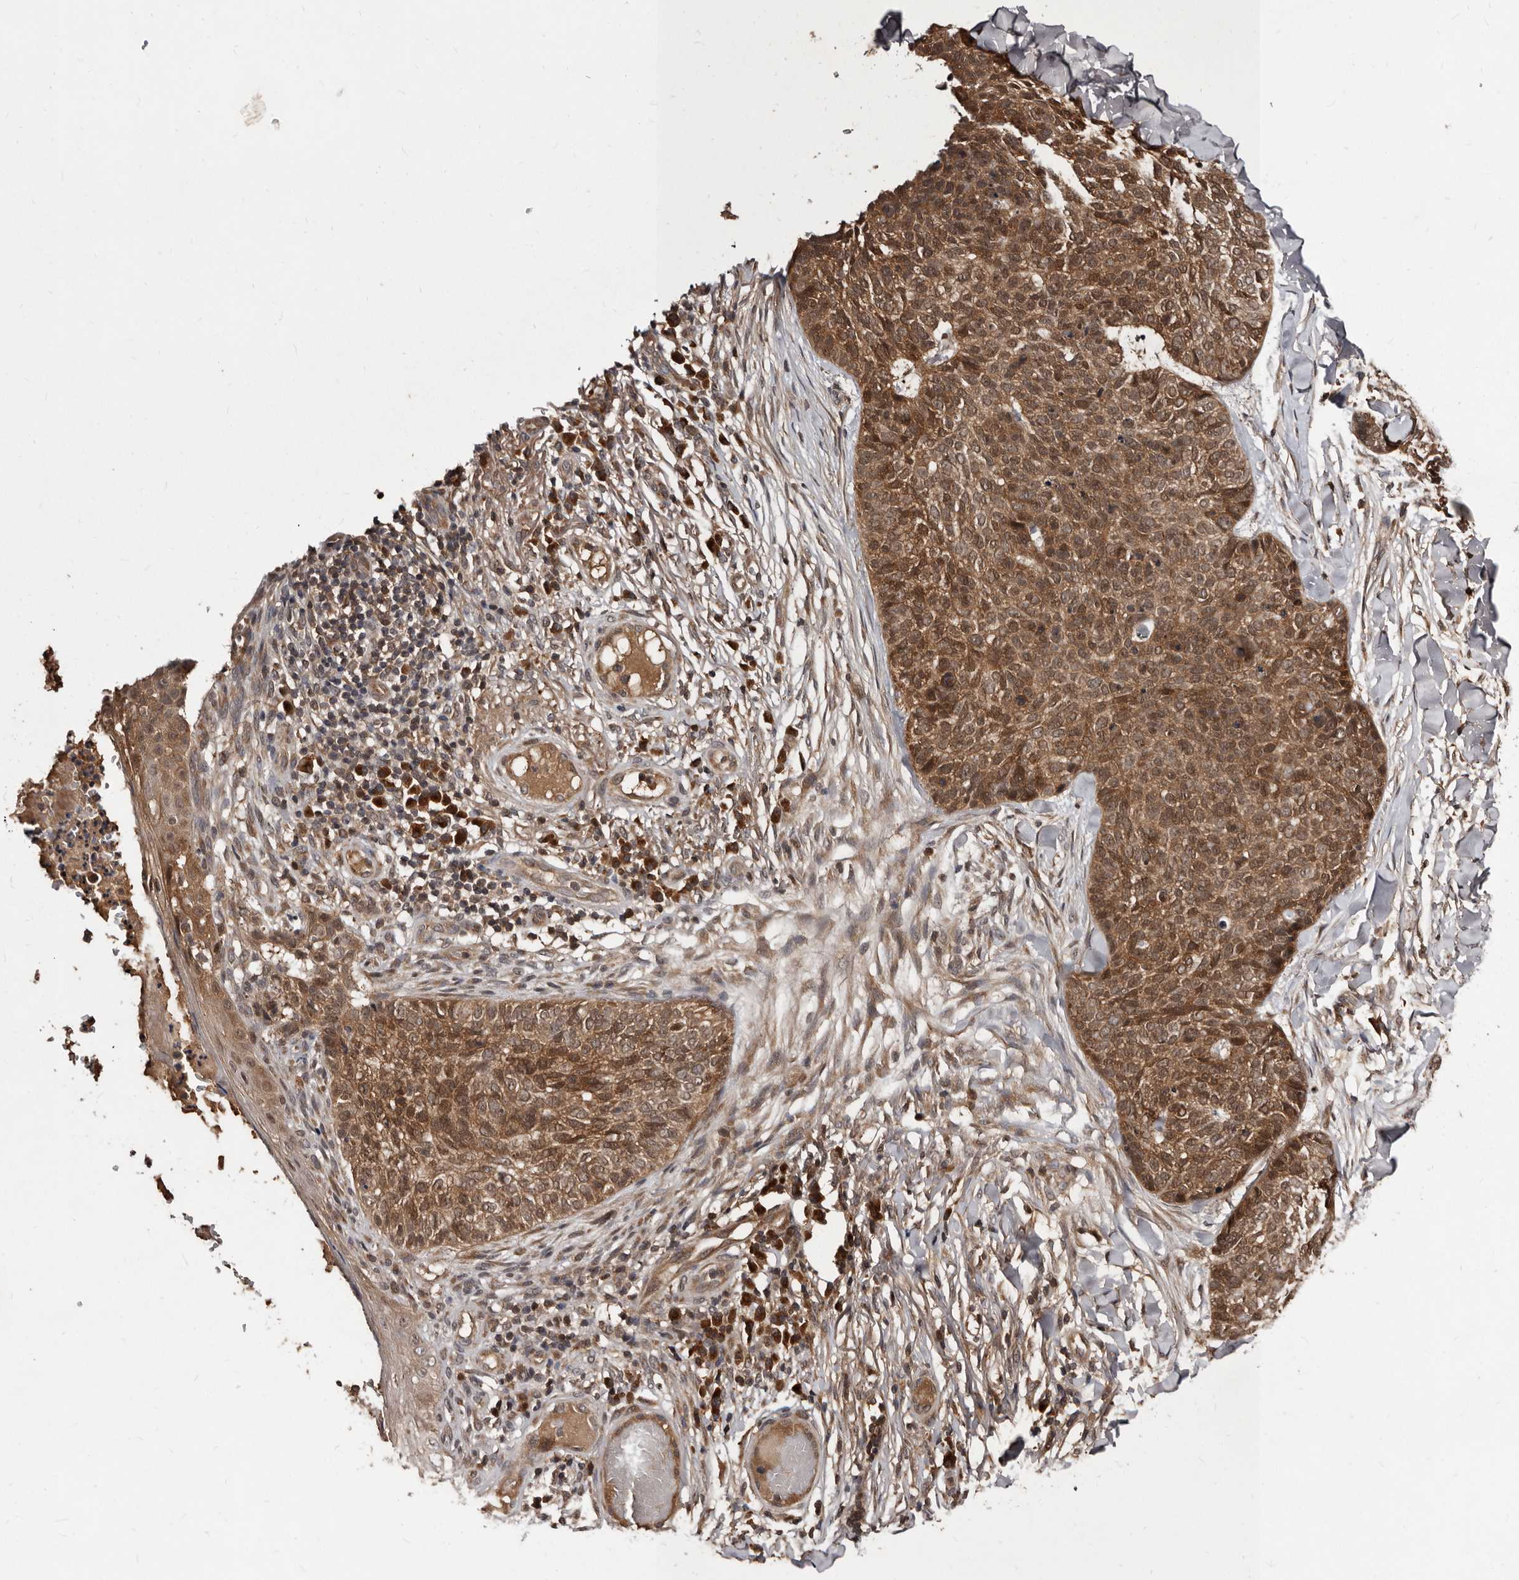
{"staining": {"intensity": "moderate", "quantity": ">75%", "location": "cytoplasmic/membranous"}, "tissue": "skin cancer", "cell_type": "Tumor cells", "image_type": "cancer", "snomed": [{"axis": "morphology", "description": "Normal tissue, NOS"}, {"axis": "morphology", "description": "Basal cell carcinoma"}, {"axis": "topography", "description": "Skin"}], "caption": "This image exhibits skin cancer (basal cell carcinoma) stained with IHC to label a protein in brown. The cytoplasmic/membranous of tumor cells show moderate positivity for the protein. Nuclei are counter-stained blue.", "gene": "PMVK", "patient": {"sex": "male", "age": 67}}